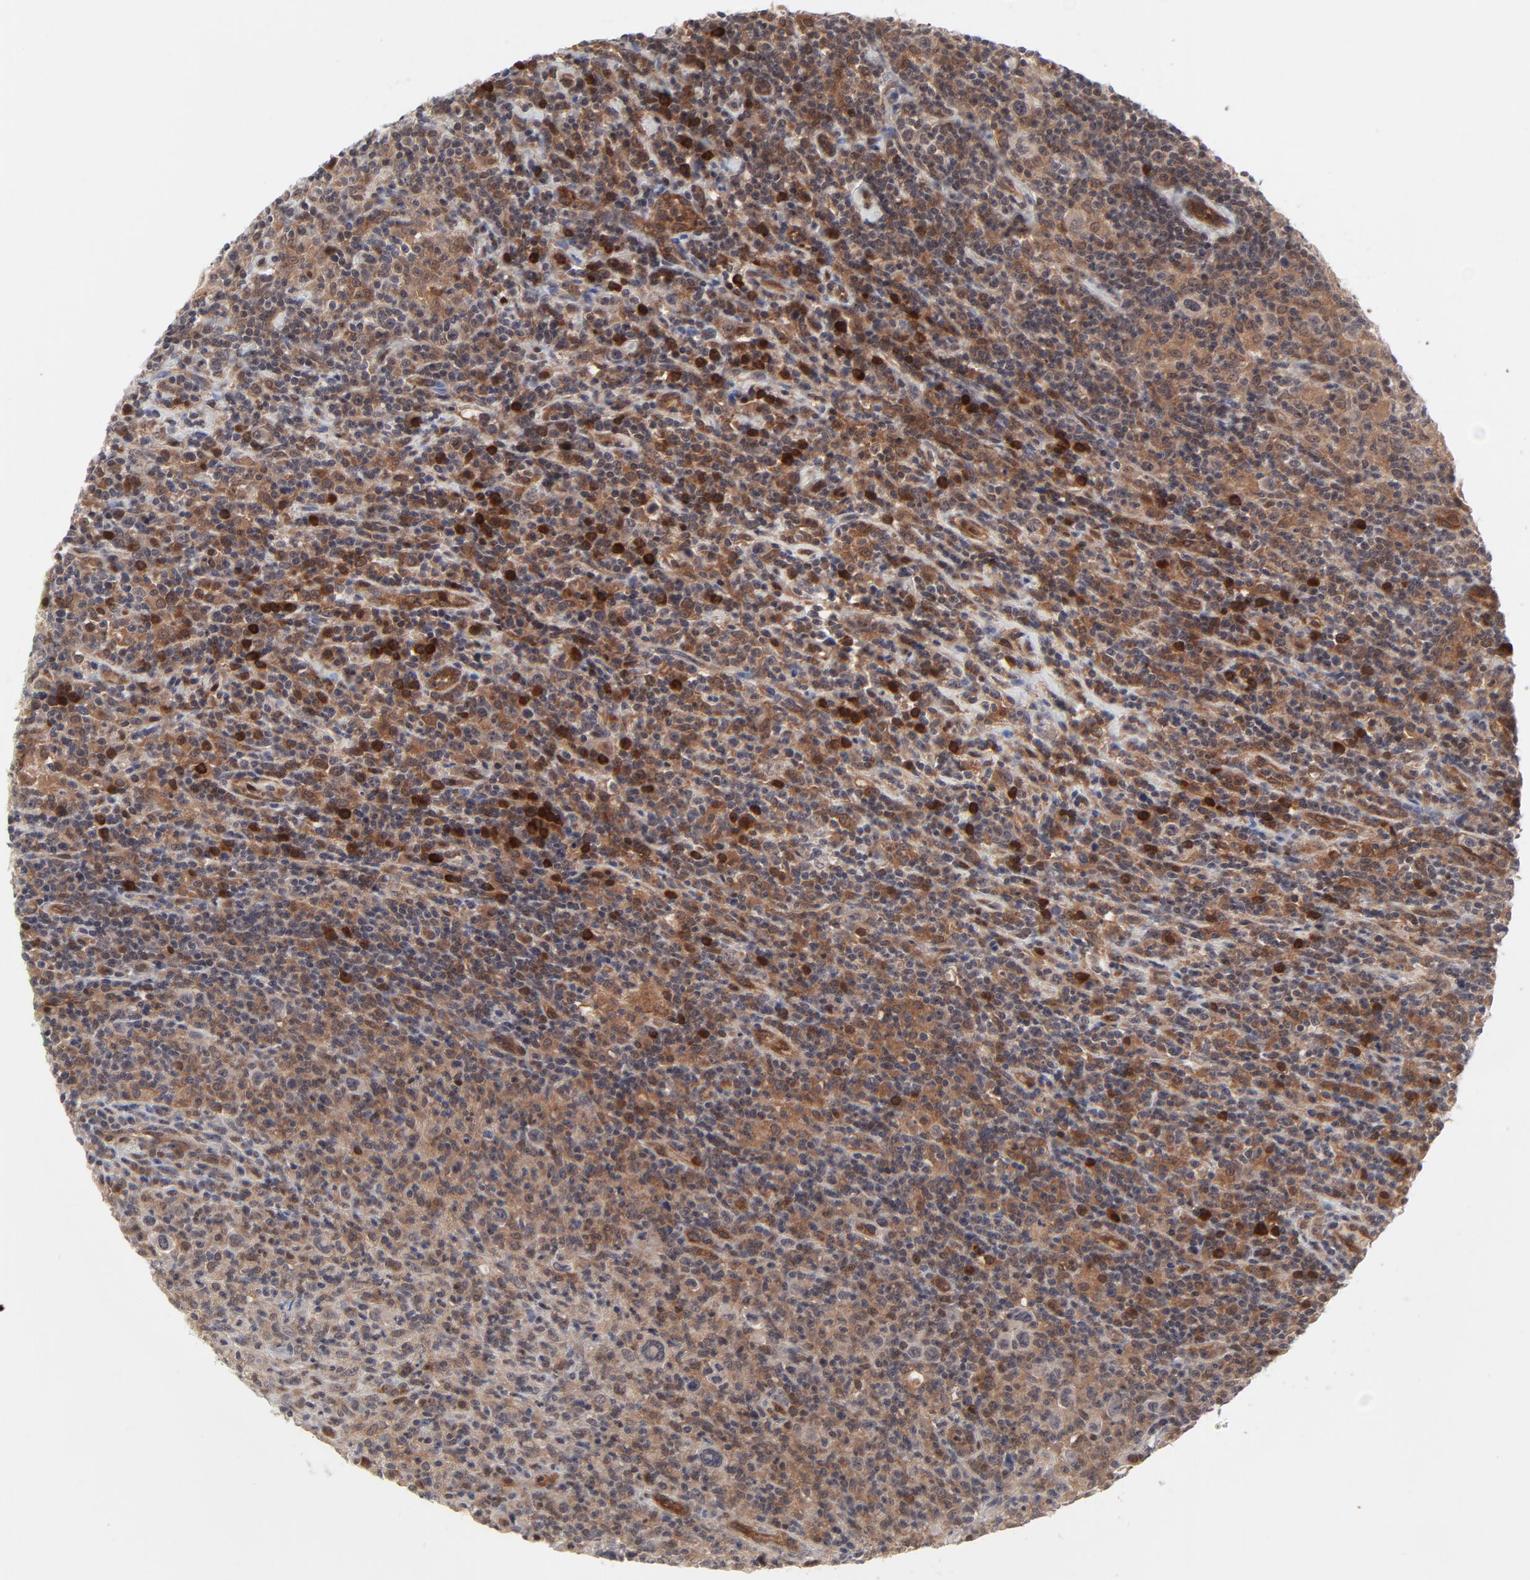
{"staining": {"intensity": "weak", "quantity": ">75%", "location": "cytoplasmic/membranous"}, "tissue": "lymphoma", "cell_type": "Tumor cells", "image_type": "cancer", "snomed": [{"axis": "morphology", "description": "Hodgkin's disease, NOS"}, {"axis": "topography", "description": "Lymph node"}], "caption": "Immunohistochemical staining of human Hodgkin's disease demonstrates weak cytoplasmic/membranous protein staining in about >75% of tumor cells.", "gene": "CASP10", "patient": {"sex": "male", "age": 65}}